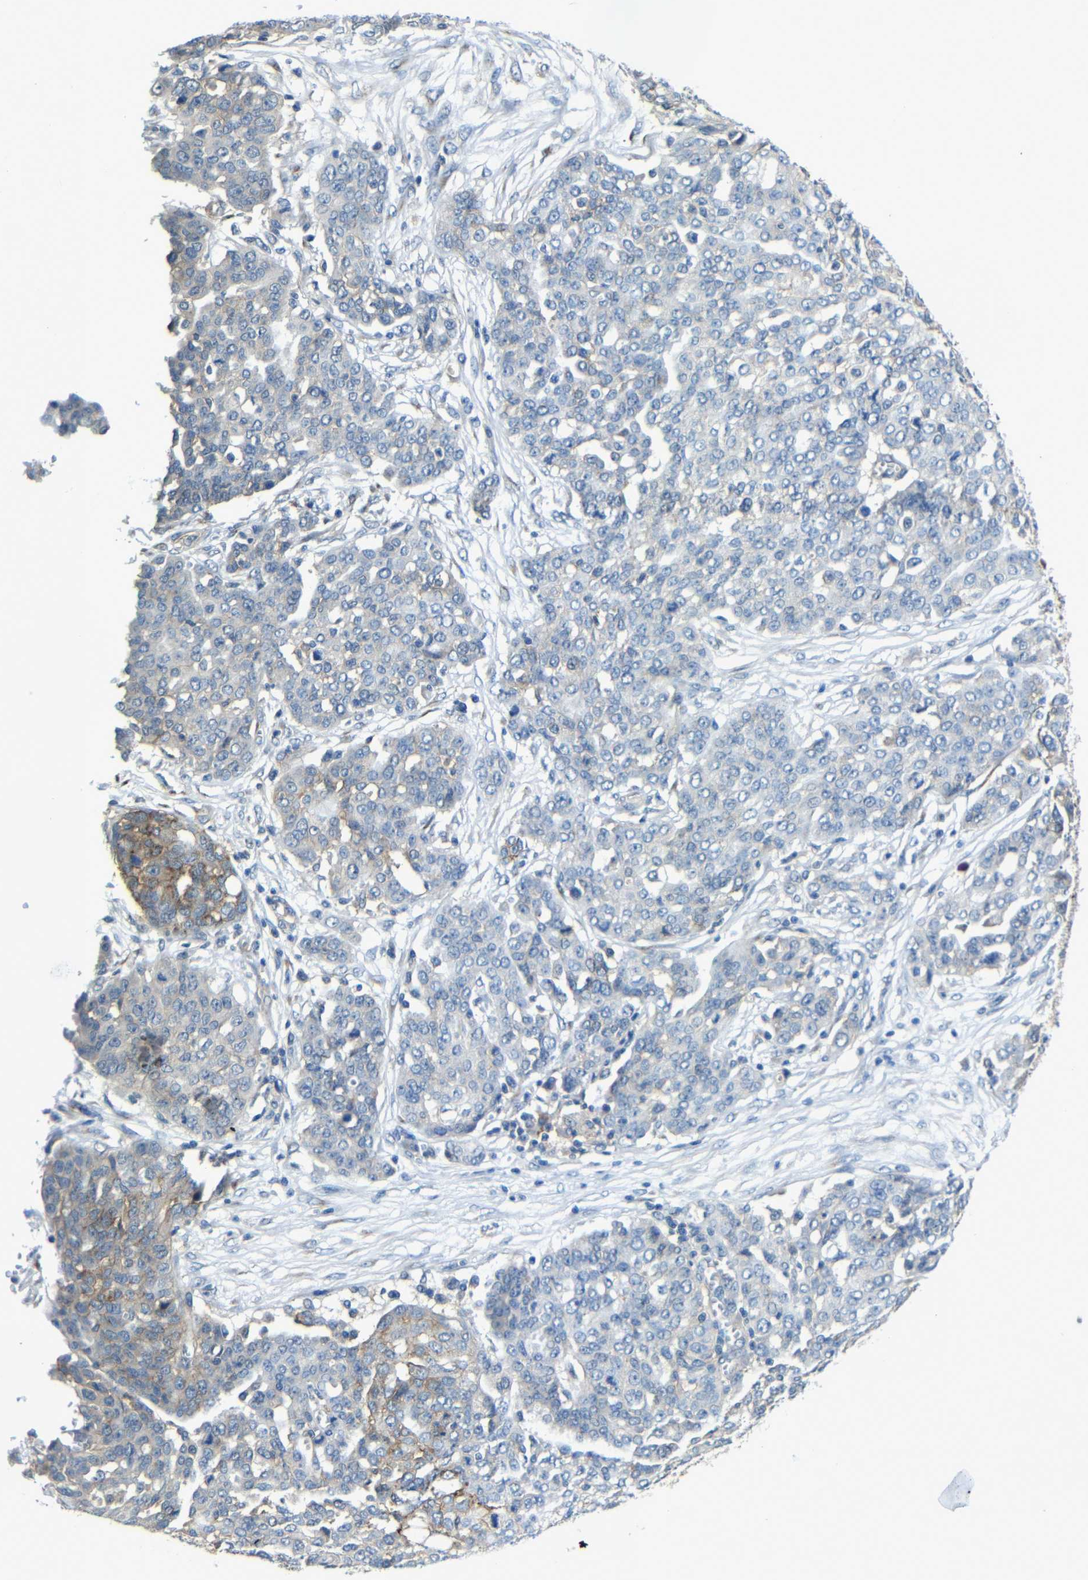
{"staining": {"intensity": "moderate", "quantity": "<25%", "location": "cytoplasmic/membranous"}, "tissue": "ovarian cancer", "cell_type": "Tumor cells", "image_type": "cancer", "snomed": [{"axis": "morphology", "description": "Cystadenocarcinoma, serous, NOS"}, {"axis": "topography", "description": "Soft tissue"}, {"axis": "topography", "description": "Ovary"}], "caption": "Immunohistochemical staining of human ovarian cancer displays low levels of moderate cytoplasmic/membranous protein staining in approximately <25% of tumor cells.", "gene": "ZNF90", "patient": {"sex": "female", "age": 57}}